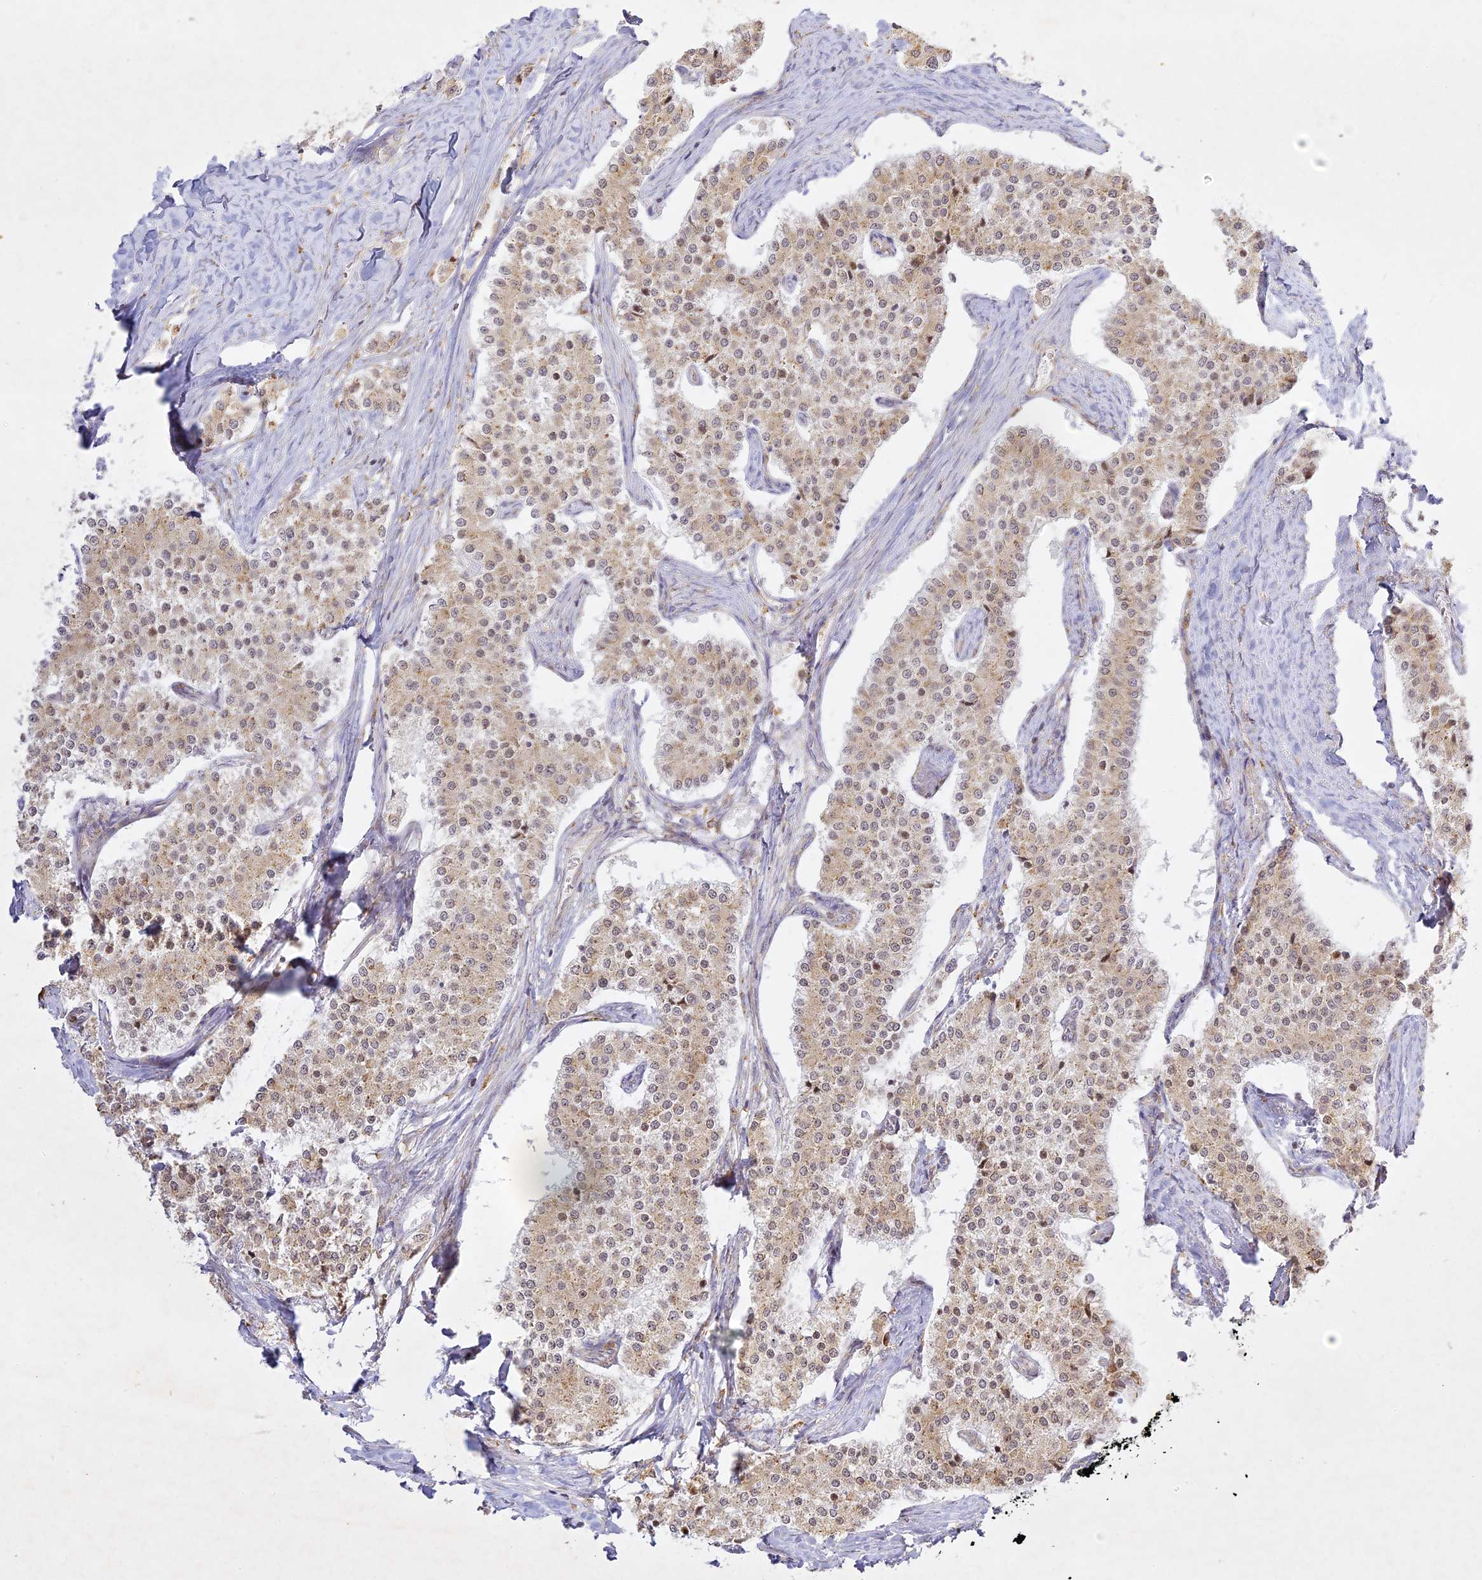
{"staining": {"intensity": "weak", "quantity": ">75%", "location": "cytoplasmic/membranous,nuclear"}, "tissue": "carcinoid", "cell_type": "Tumor cells", "image_type": "cancer", "snomed": [{"axis": "morphology", "description": "Carcinoid, malignant, NOS"}, {"axis": "topography", "description": "Colon"}], "caption": "IHC image of neoplastic tissue: carcinoid stained using immunohistochemistry (IHC) demonstrates low levels of weak protein expression localized specifically in the cytoplasmic/membranous and nuclear of tumor cells, appearing as a cytoplasmic/membranous and nuclear brown color.", "gene": "SLC30A5", "patient": {"sex": "female", "age": 52}}